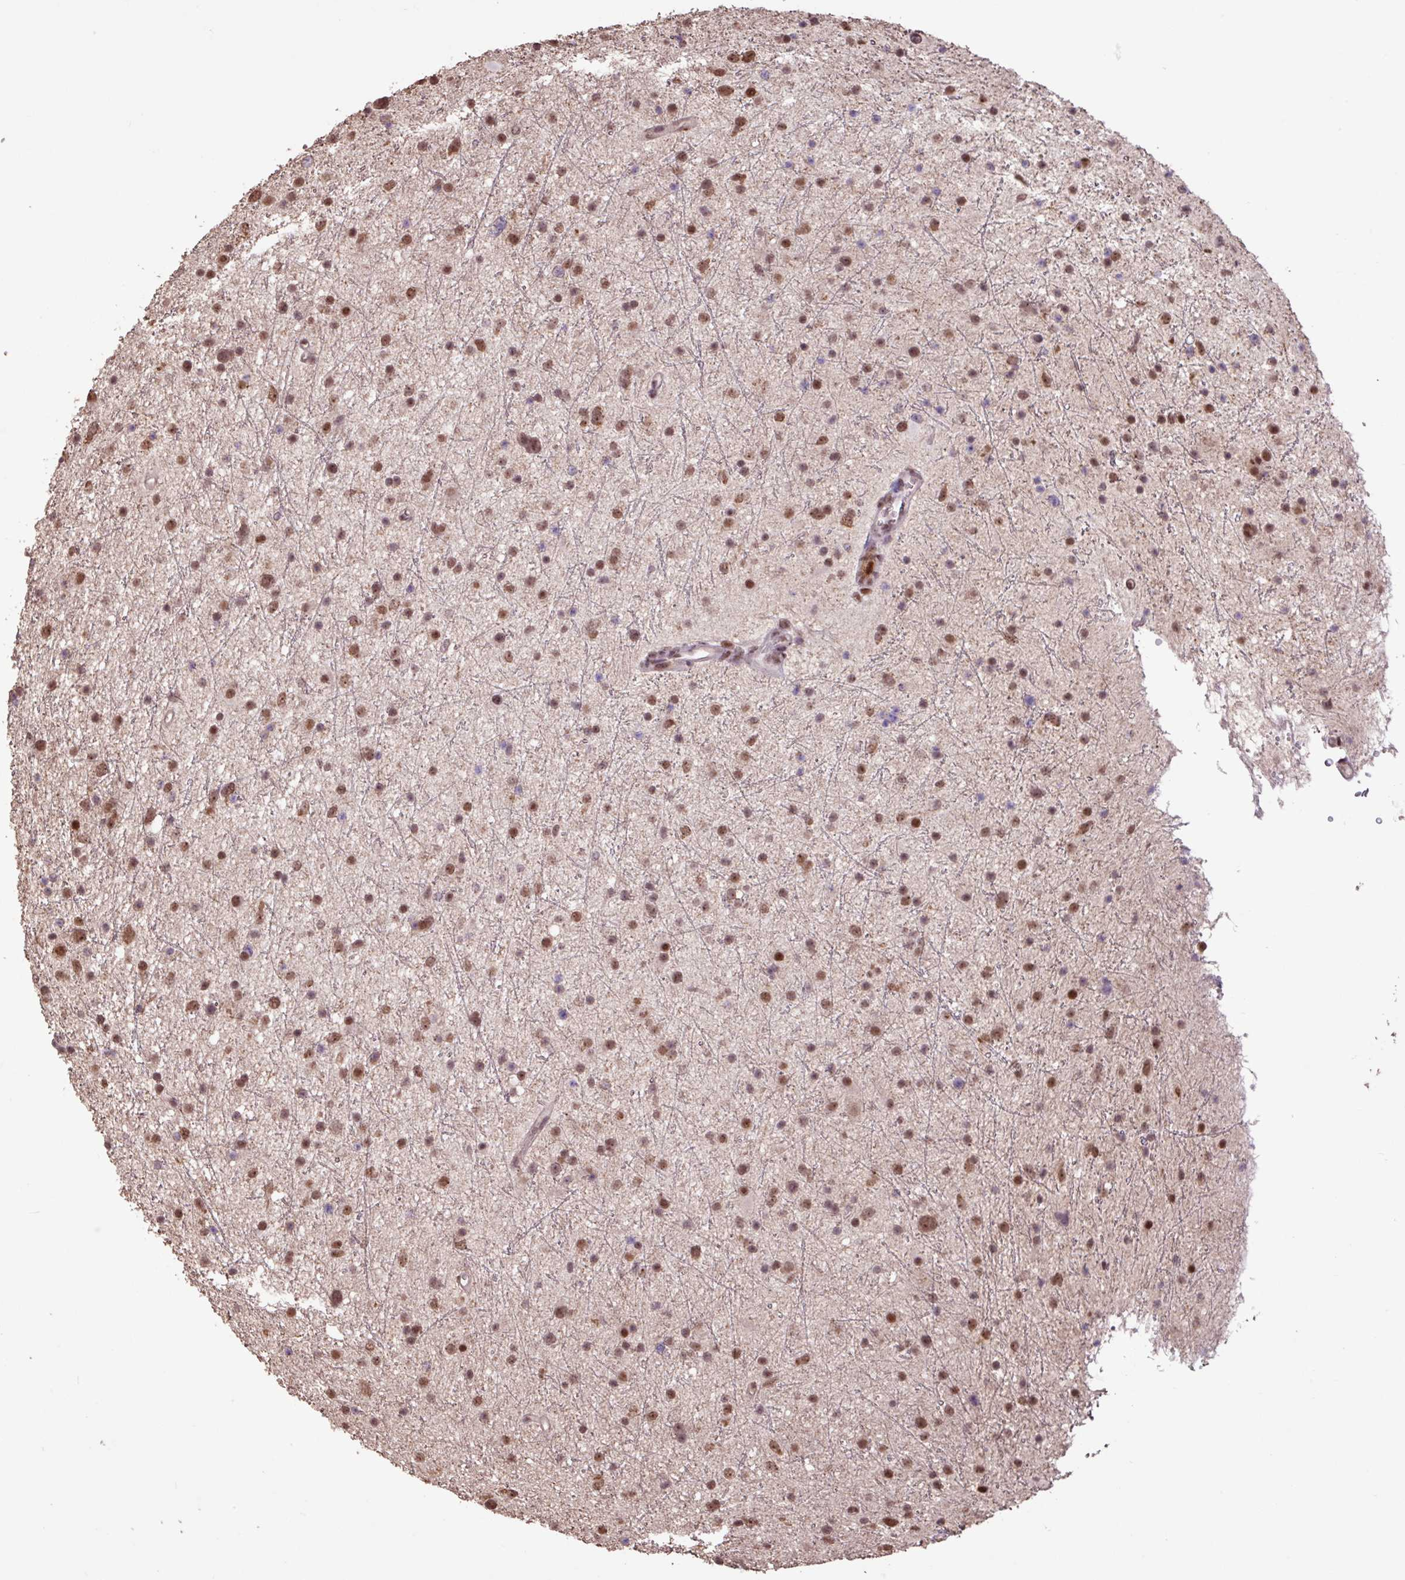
{"staining": {"intensity": "moderate", "quantity": ">75%", "location": "nuclear"}, "tissue": "glioma", "cell_type": "Tumor cells", "image_type": "cancer", "snomed": [{"axis": "morphology", "description": "Glioma, malignant, Low grade"}, {"axis": "topography", "description": "Cerebral cortex"}], "caption": "Immunohistochemical staining of malignant glioma (low-grade) displays moderate nuclear protein staining in about >75% of tumor cells.", "gene": "ZNF709", "patient": {"sex": "female", "age": 39}}